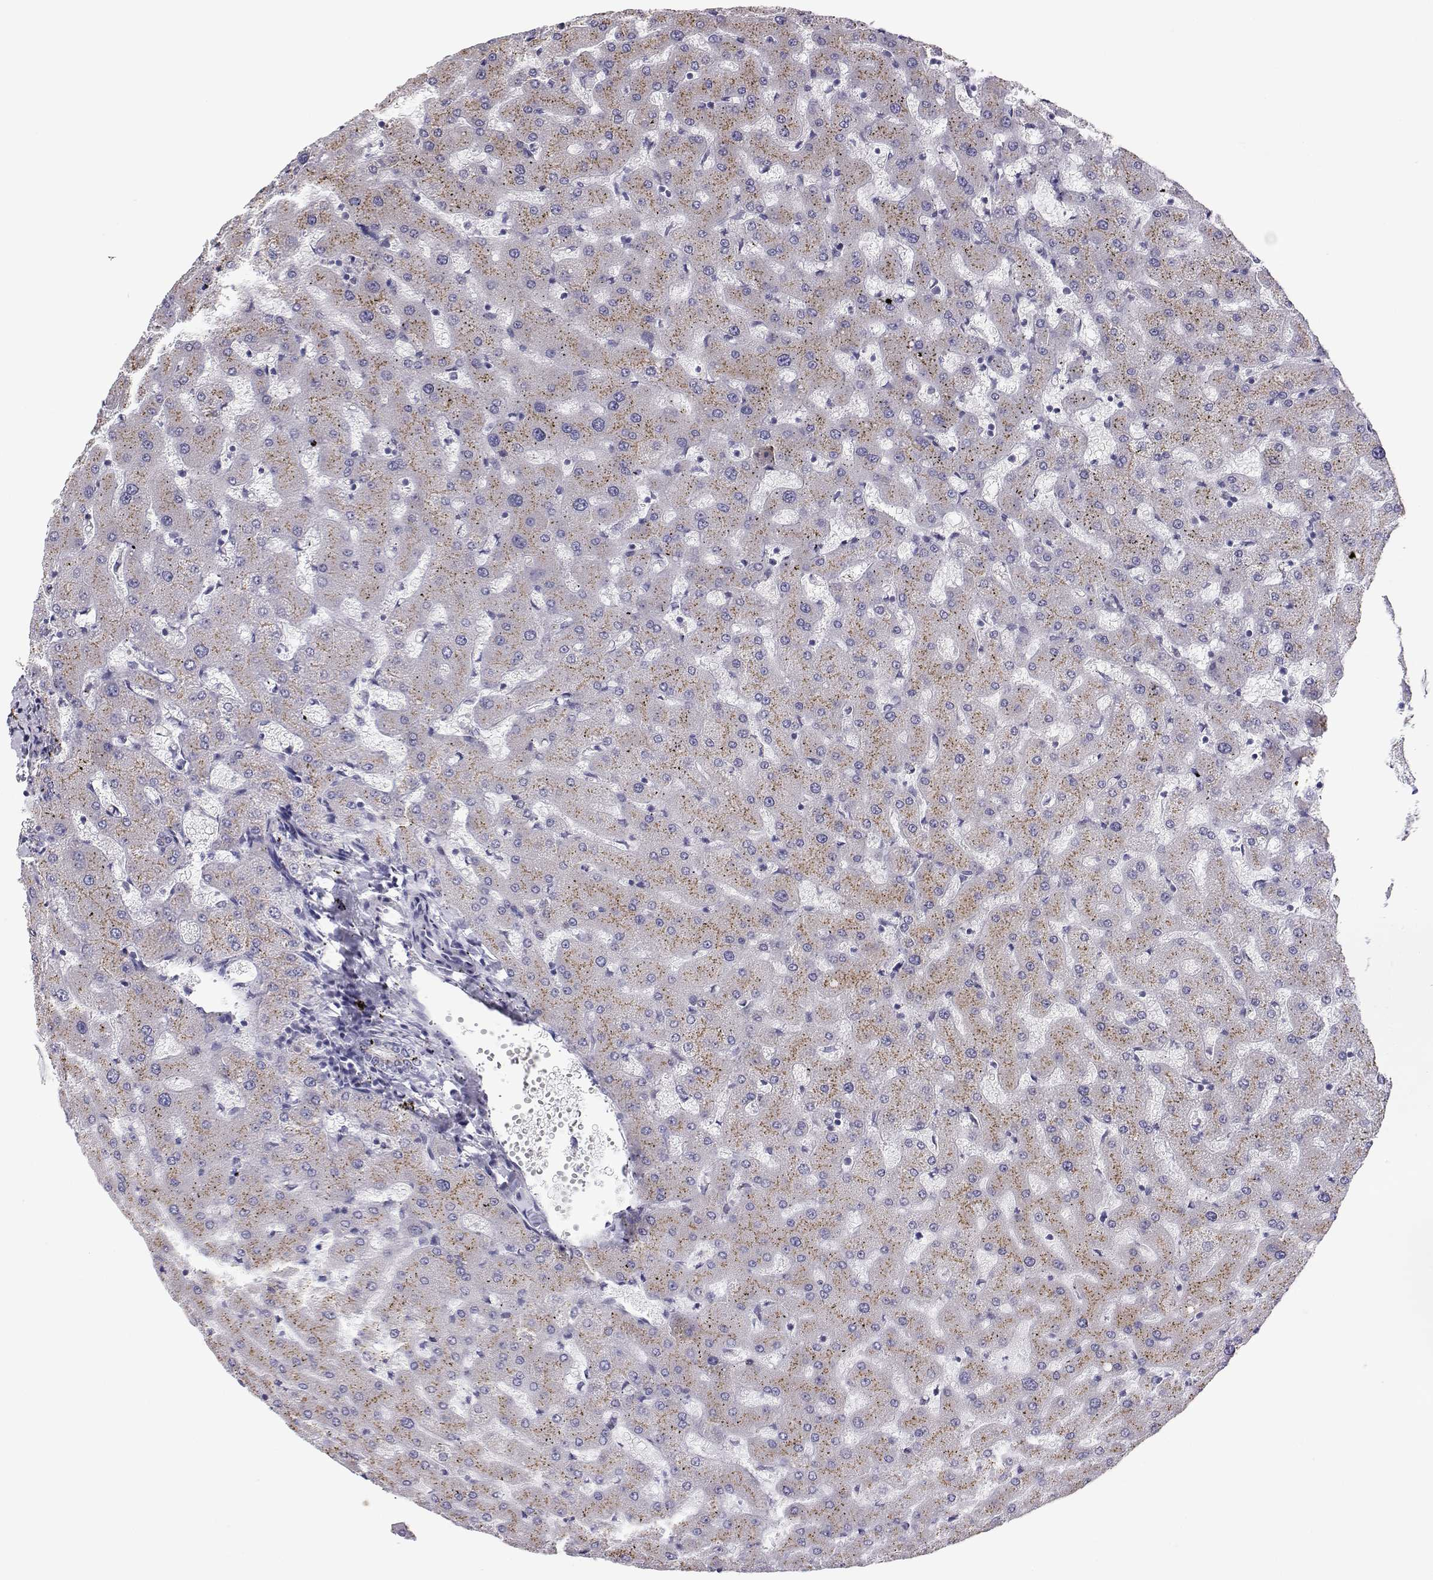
{"staining": {"intensity": "weak", "quantity": "<25%", "location": "cytoplasmic/membranous"}, "tissue": "liver", "cell_type": "Cholangiocytes", "image_type": "normal", "snomed": [{"axis": "morphology", "description": "Normal tissue, NOS"}, {"axis": "topography", "description": "Liver"}], "caption": "IHC of benign human liver demonstrates no staining in cholangiocytes.", "gene": "STARD13", "patient": {"sex": "female", "age": 63}}